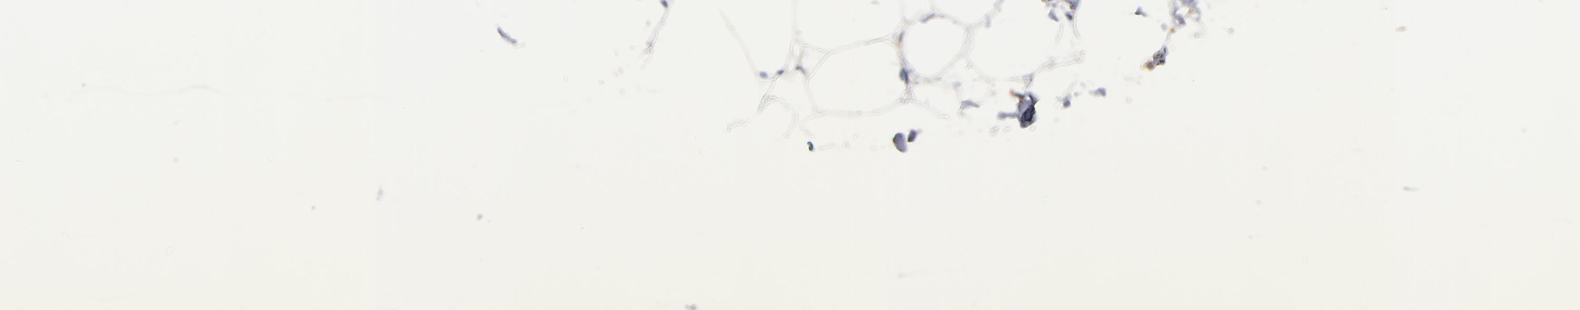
{"staining": {"intensity": "negative", "quantity": "none", "location": "none"}, "tissue": "adipose tissue", "cell_type": "Adipocytes", "image_type": "normal", "snomed": [{"axis": "morphology", "description": "Normal tissue, NOS"}, {"axis": "morphology", "description": "Duct carcinoma"}, {"axis": "topography", "description": "Breast"}, {"axis": "topography", "description": "Adipose tissue"}], "caption": "This is an immunohistochemistry (IHC) photomicrograph of benign adipose tissue. There is no positivity in adipocytes.", "gene": "ALG13", "patient": {"sex": "female", "age": 37}}